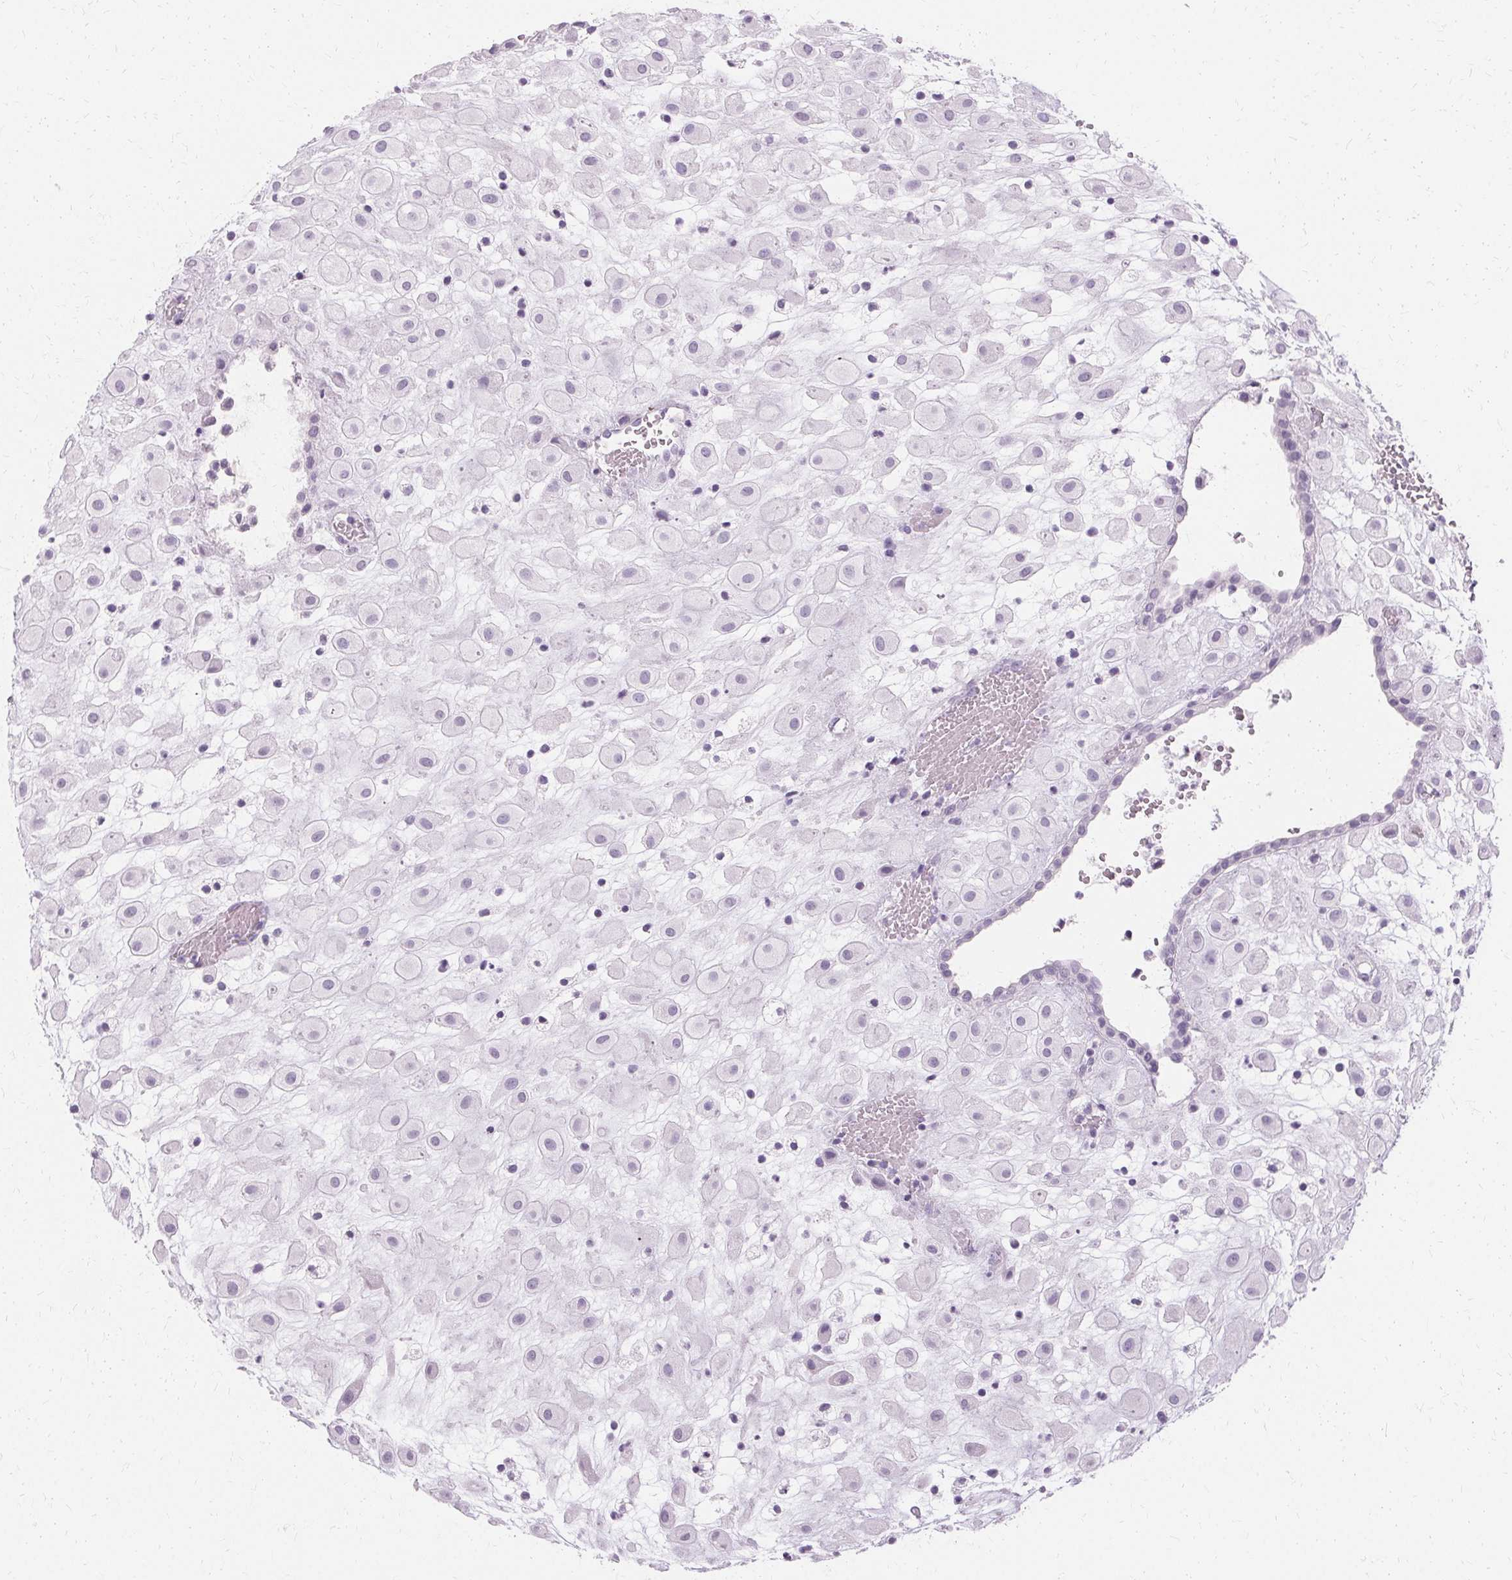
{"staining": {"intensity": "negative", "quantity": "none", "location": "none"}, "tissue": "placenta", "cell_type": "Decidual cells", "image_type": "normal", "snomed": [{"axis": "morphology", "description": "Normal tissue, NOS"}, {"axis": "topography", "description": "Placenta"}], "caption": "High magnification brightfield microscopy of unremarkable placenta stained with DAB (3,3'-diaminobenzidine) (brown) and counterstained with hematoxylin (blue): decidual cells show no significant staining. (DAB (3,3'-diaminobenzidine) IHC with hematoxylin counter stain).", "gene": "KRT6A", "patient": {"sex": "female", "age": 24}}